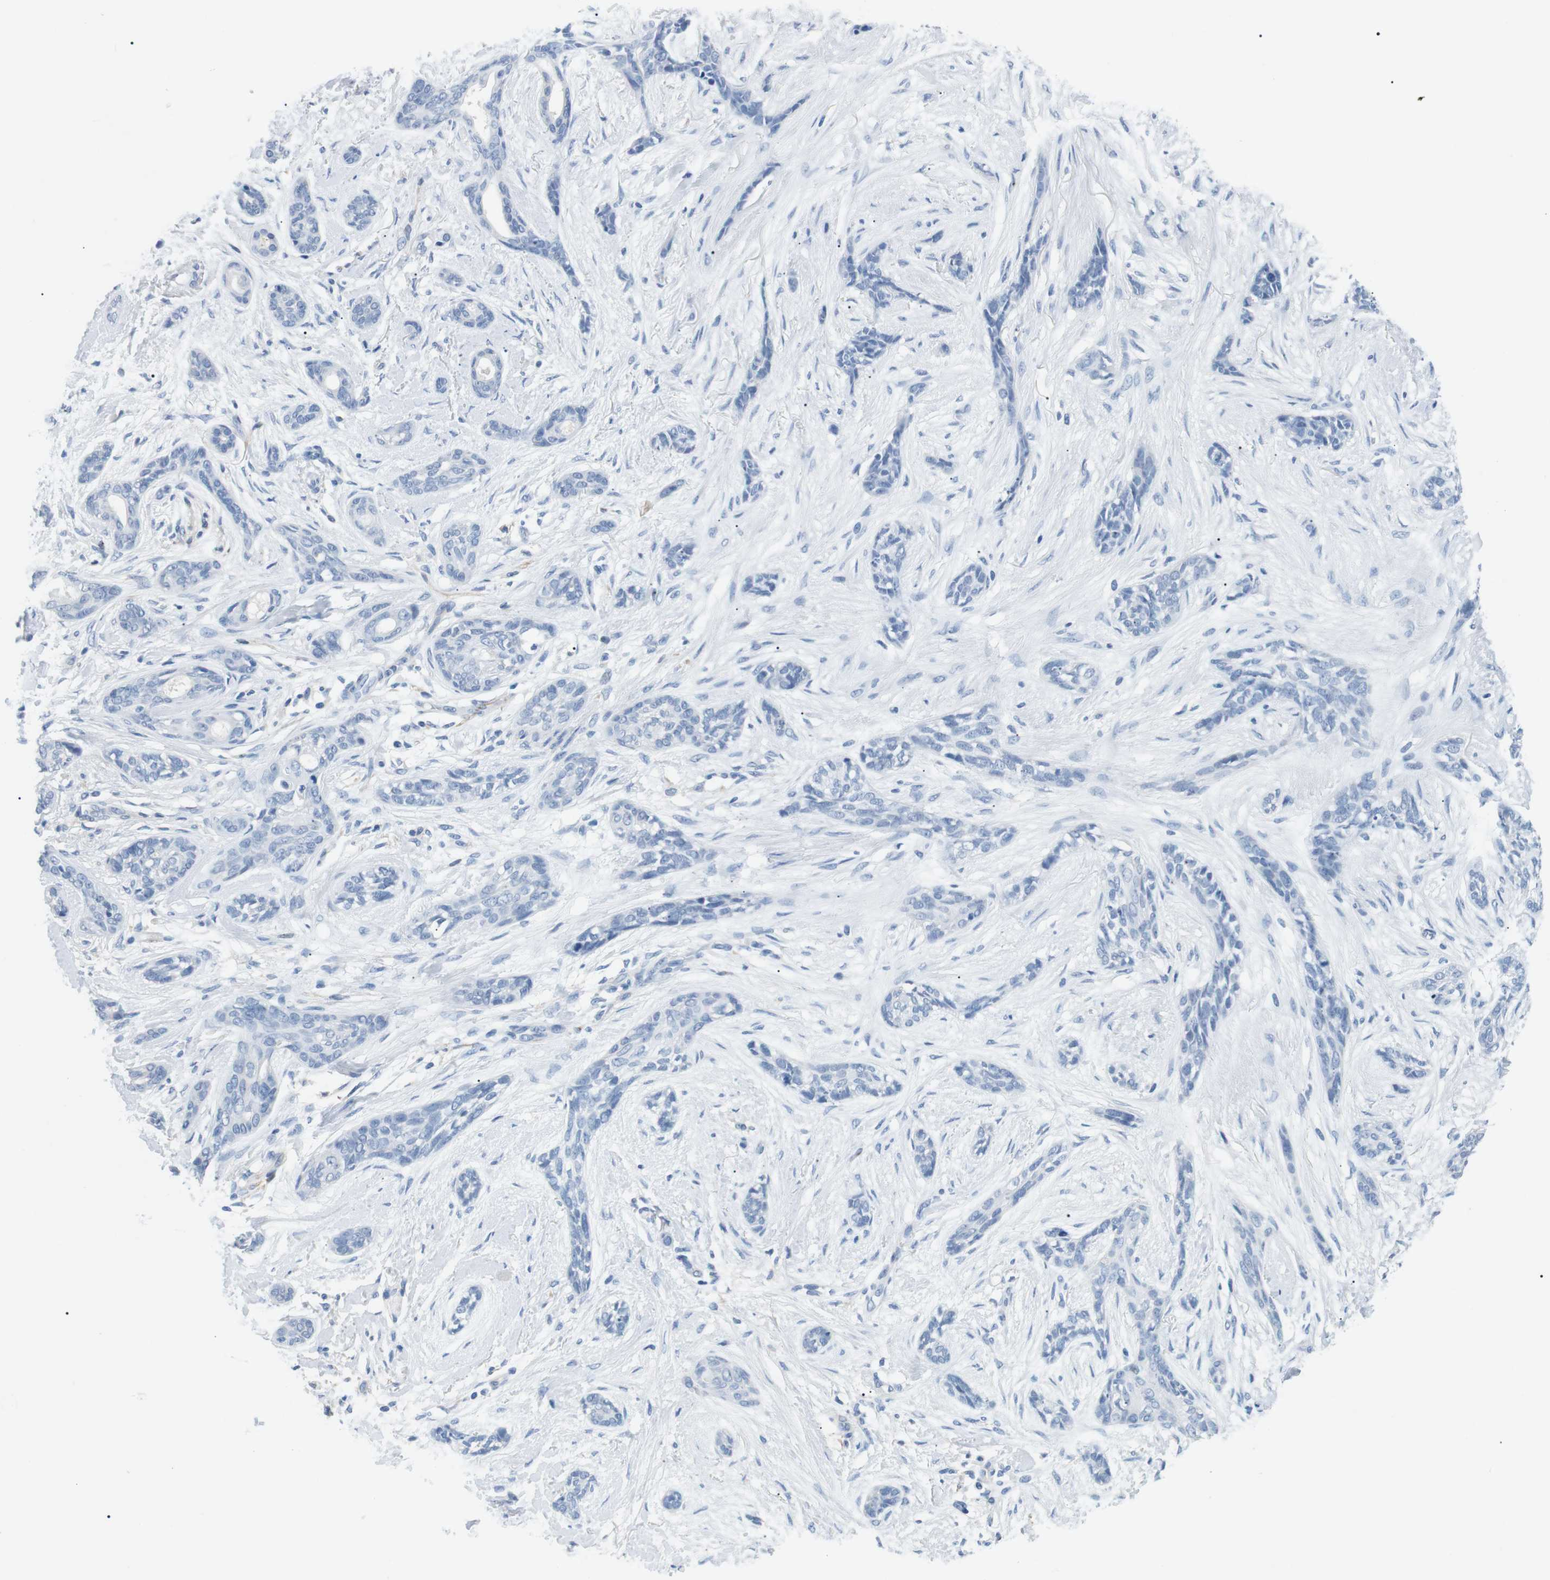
{"staining": {"intensity": "negative", "quantity": "none", "location": "none"}, "tissue": "skin cancer", "cell_type": "Tumor cells", "image_type": "cancer", "snomed": [{"axis": "morphology", "description": "Basal cell carcinoma"}, {"axis": "morphology", "description": "Adnexal tumor, benign"}, {"axis": "topography", "description": "Skin"}], "caption": "This is an immunohistochemistry photomicrograph of human skin cancer. There is no expression in tumor cells.", "gene": "FCGRT", "patient": {"sex": "female", "age": 42}}